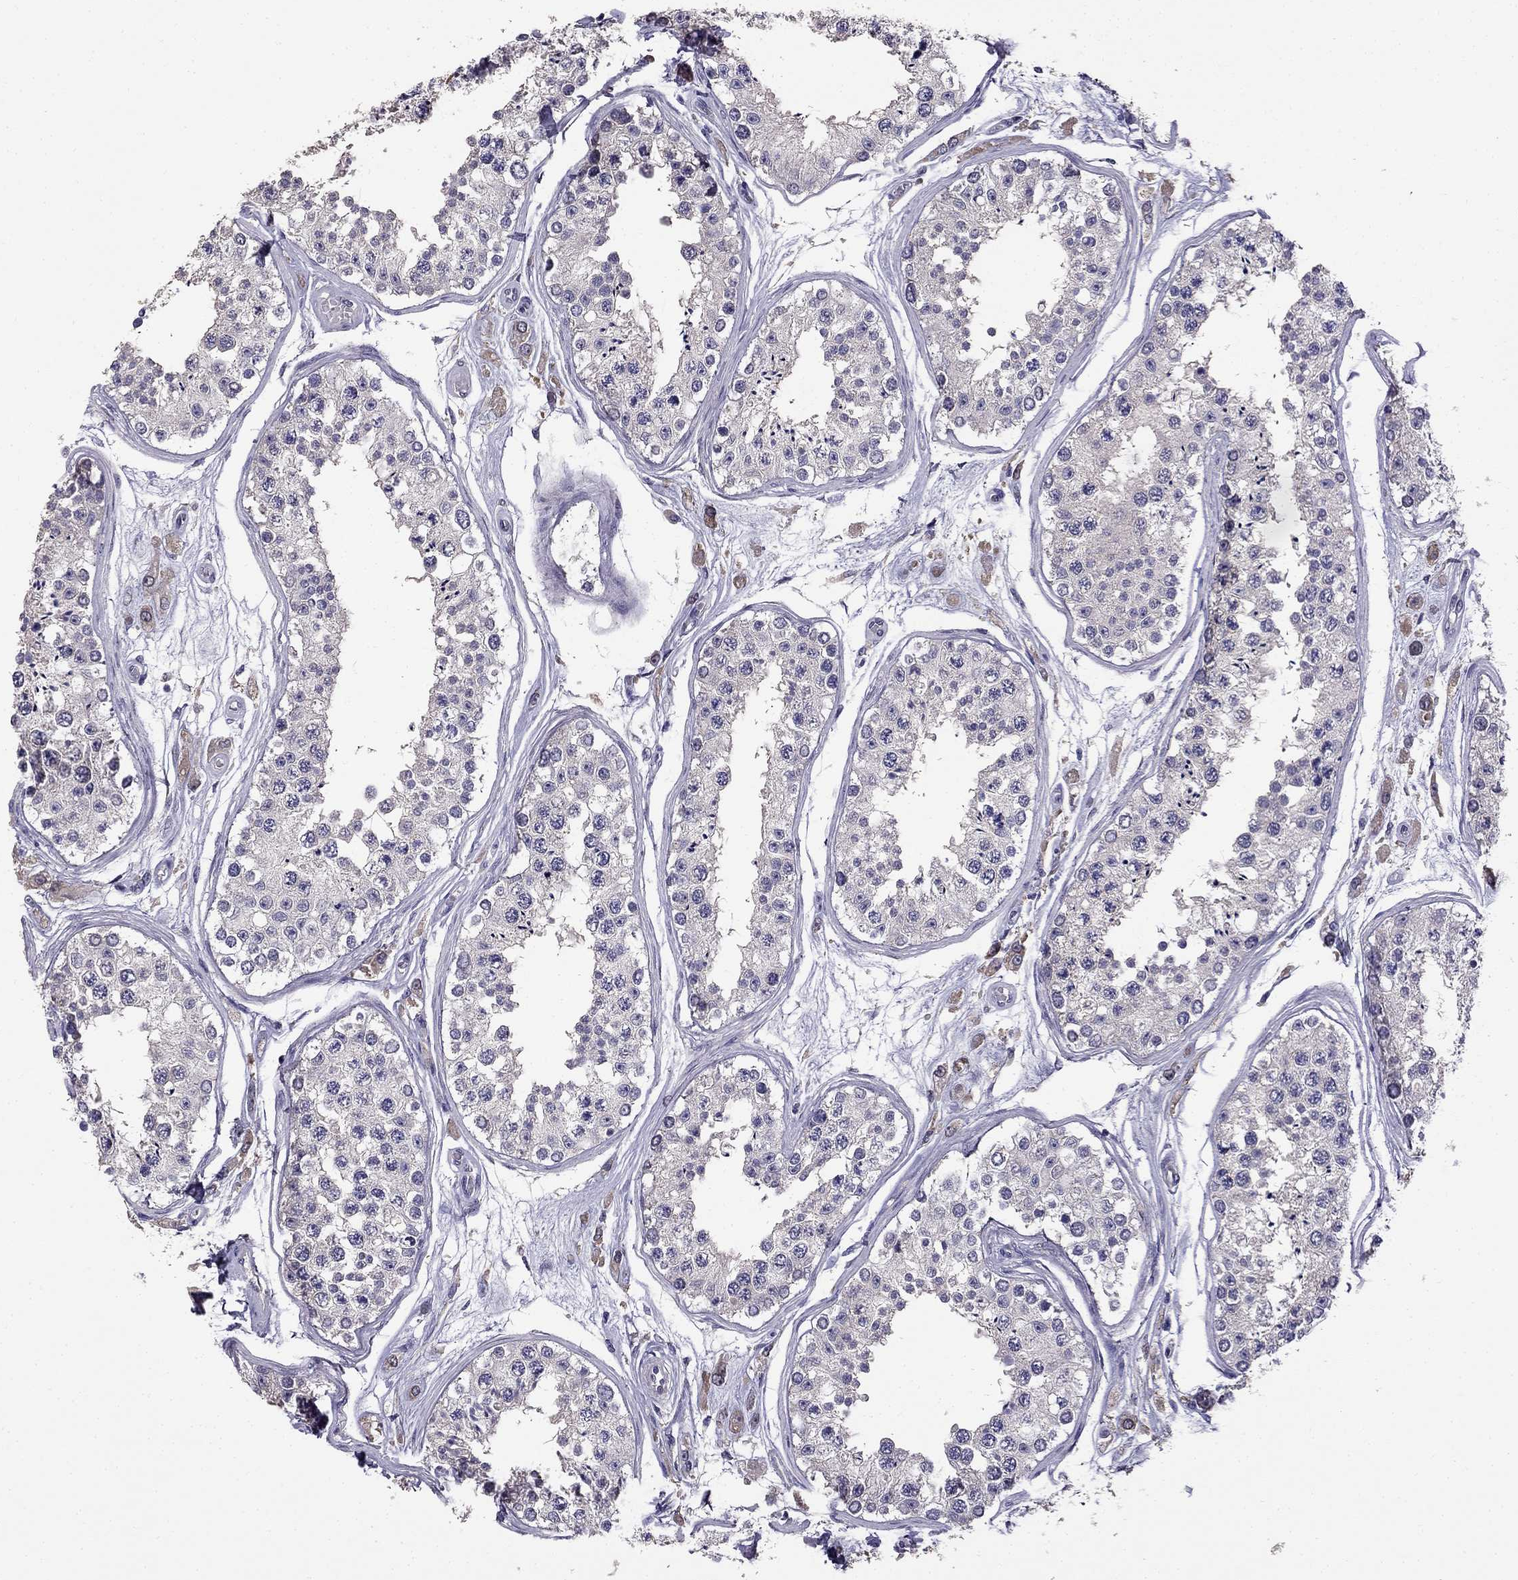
{"staining": {"intensity": "negative", "quantity": "none", "location": "none"}, "tissue": "testis", "cell_type": "Cells in seminiferous ducts", "image_type": "normal", "snomed": [{"axis": "morphology", "description": "Normal tissue, NOS"}, {"axis": "topography", "description": "Testis"}], "caption": "IHC micrograph of unremarkable testis: testis stained with DAB reveals no significant protein positivity in cells in seminiferous ducts.", "gene": "CDH9", "patient": {"sex": "male", "age": 25}}